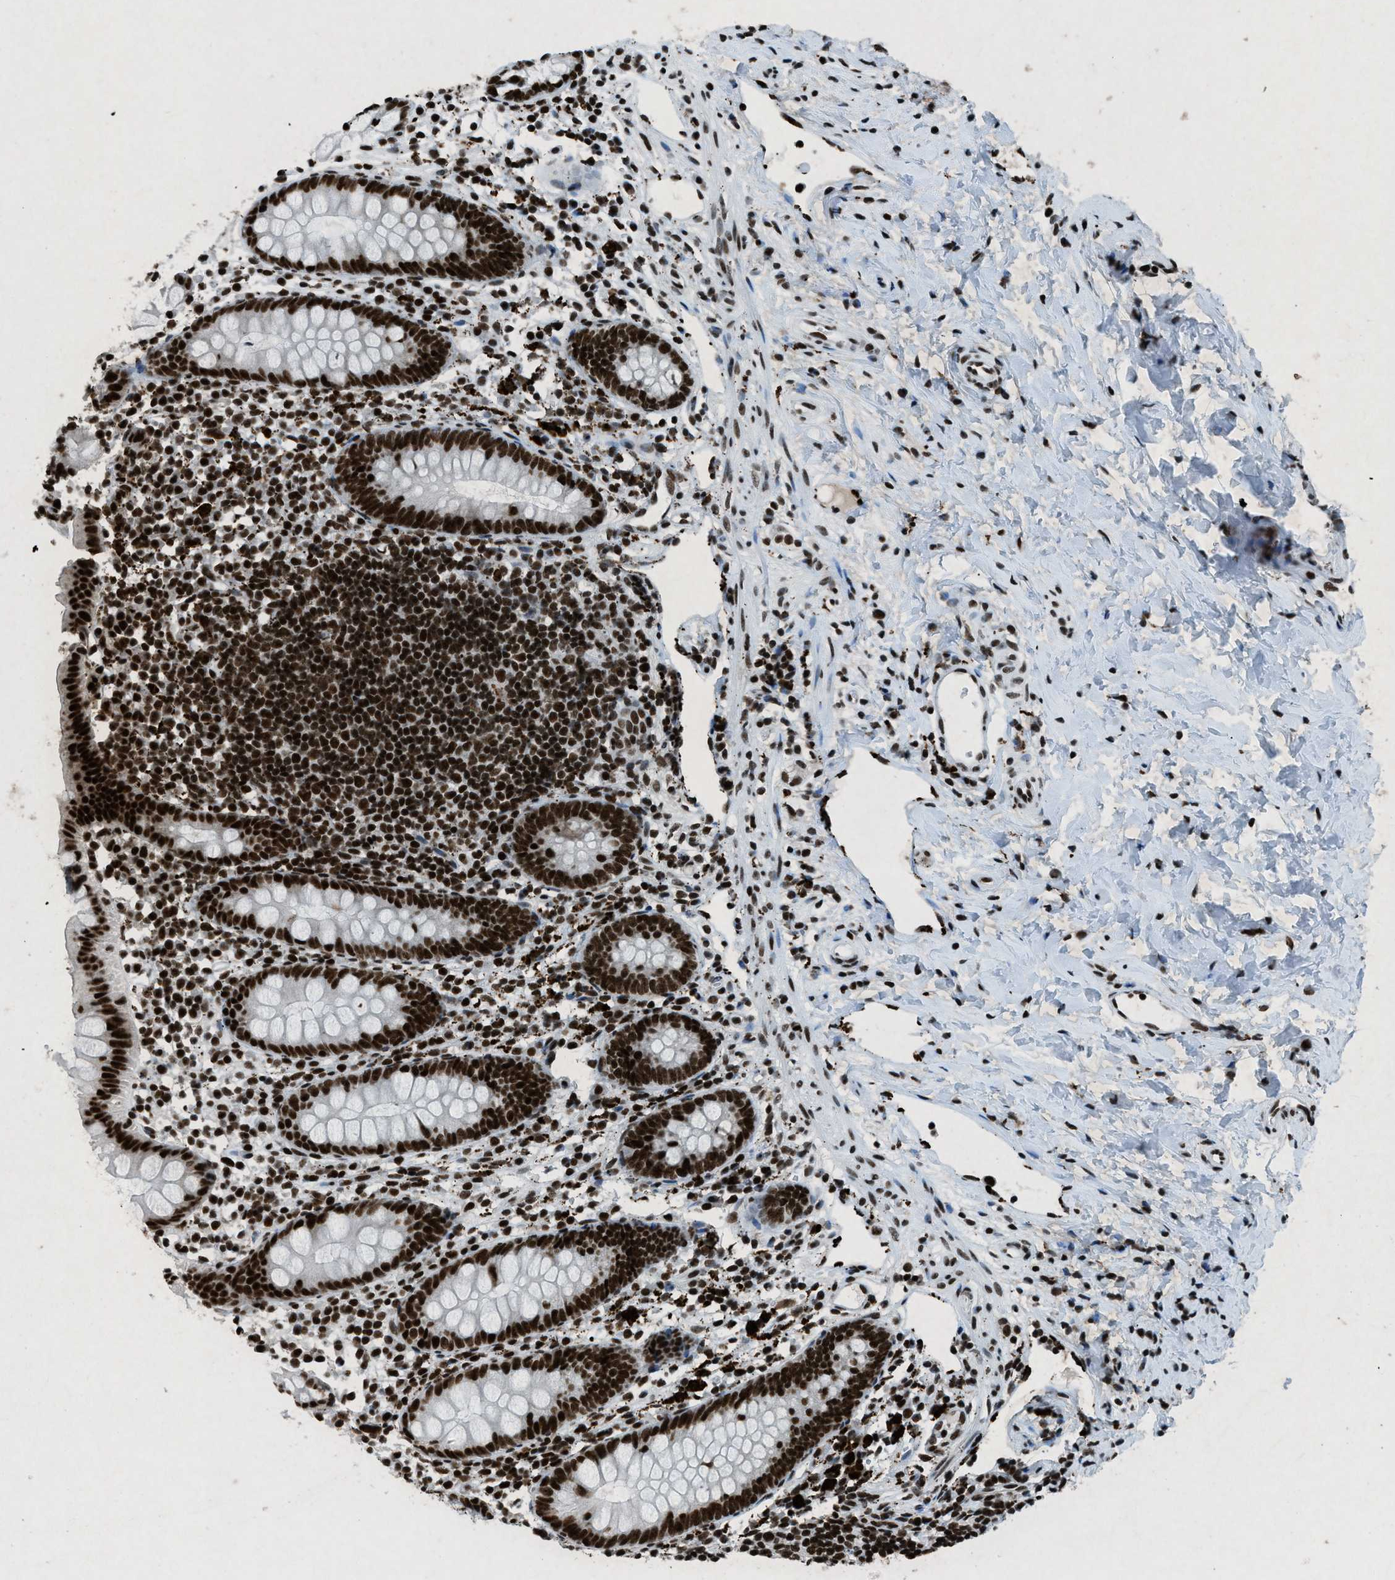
{"staining": {"intensity": "strong", "quantity": ">75%", "location": "nuclear"}, "tissue": "appendix", "cell_type": "Glandular cells", "image_type": "normal", "snomed": [{"axis": "morphology", "description": "Normal tissue, NOS"}, {"axis": "topography", "description": "Appendix"}], "caption": "Immunohistochemical staining of normal human appendix displays strong nuclear protein staining in about >75% of glandular cells.", "gene": "NXF1", "patient": {"sex": "female", "age": 20}}